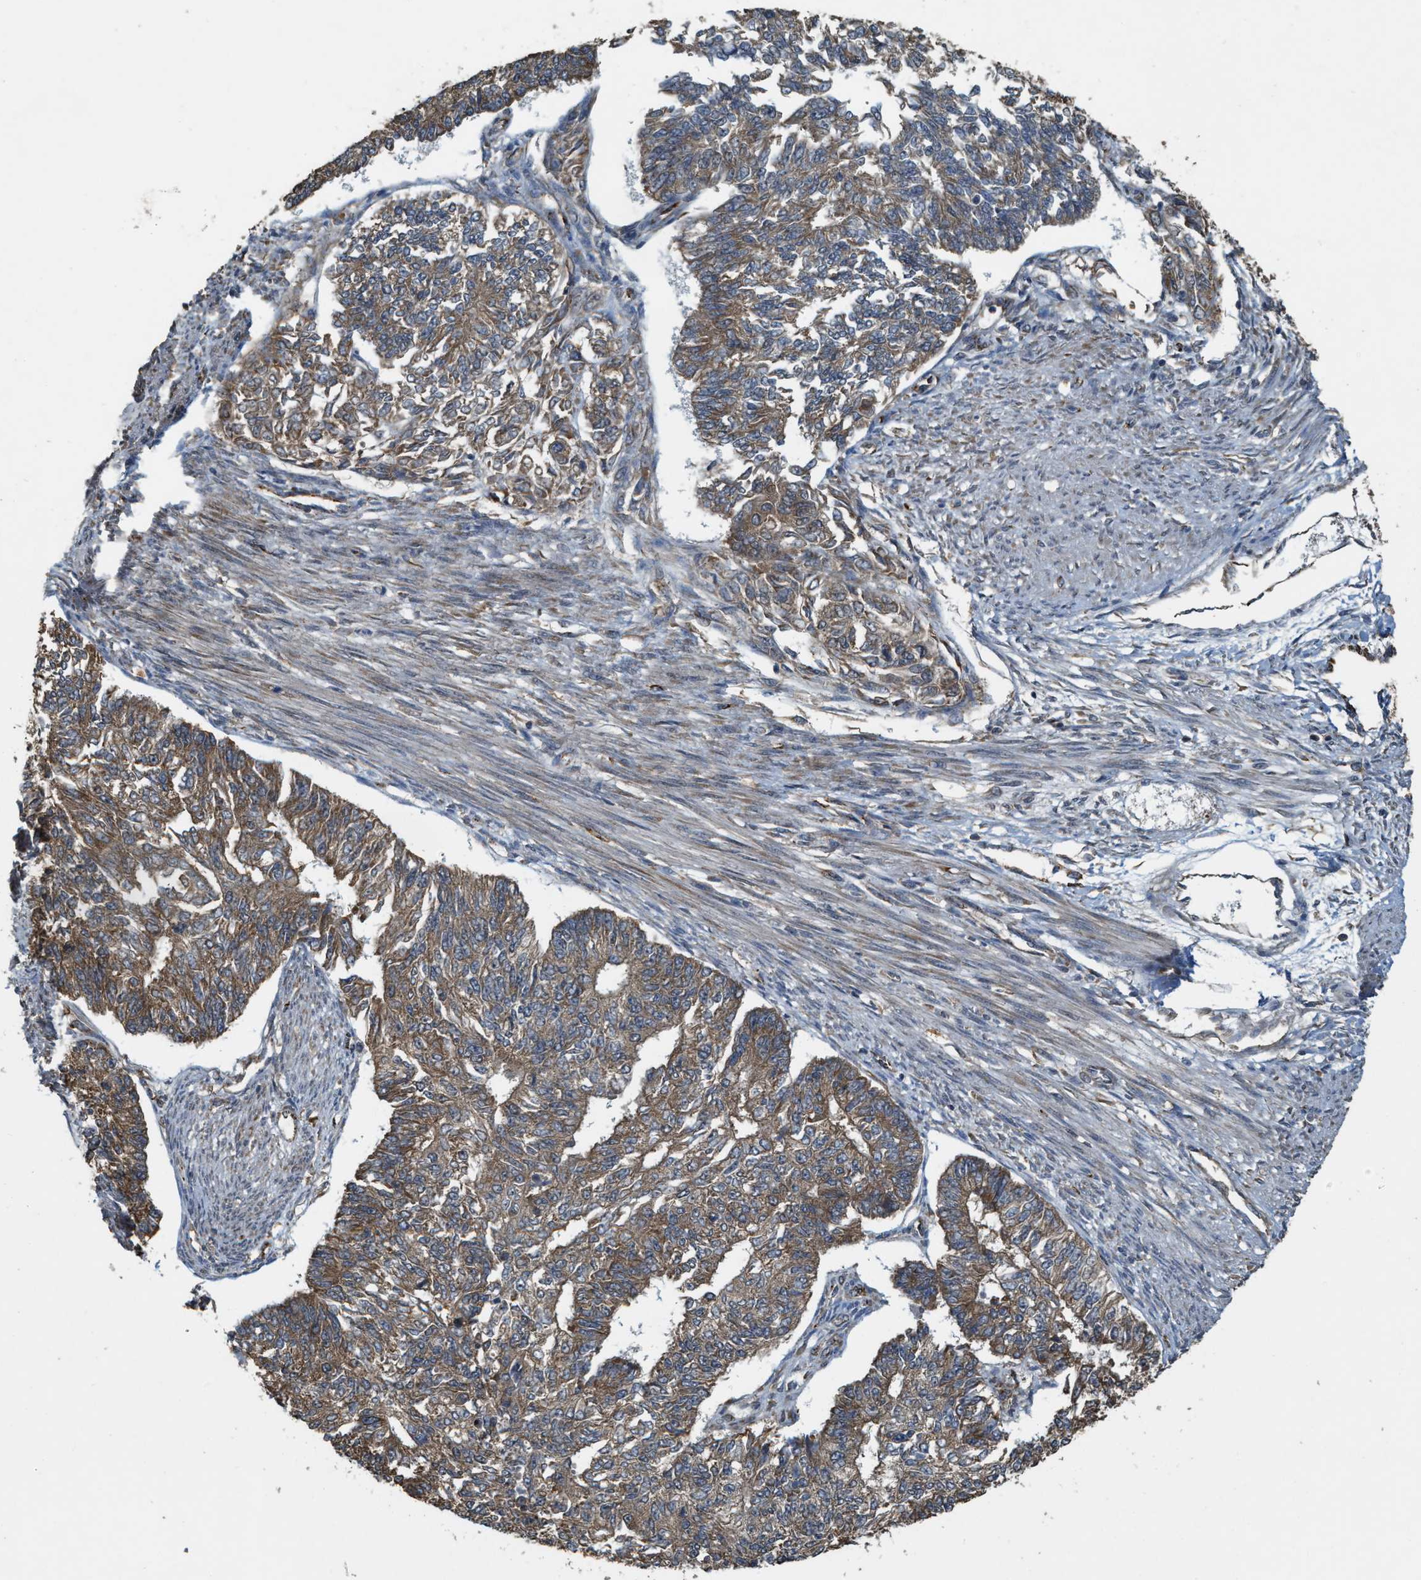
{"staining": {"intensity": "moderate", "quantity": ">75%", "location": "cytoplasmic/membranous"}, "tissue": "endometrial cancer", "cell_type": "Tumor cells", "image_type": "cancer", "snomed": [{"axis": "morphology", "description": "Adenocarcinoma, NOS"}, {"axis": "topography", "description": "Endometrium"}], "caption": "Brown immunohistochemical staining in endometrial cancer (adenocarcinoma) reveals moderate cytoplasmic/membranous positivity in approximately >75% of tumor cells.", "gene": "ARHGEF5", "patient": {"sex": "female", "age": 32}}